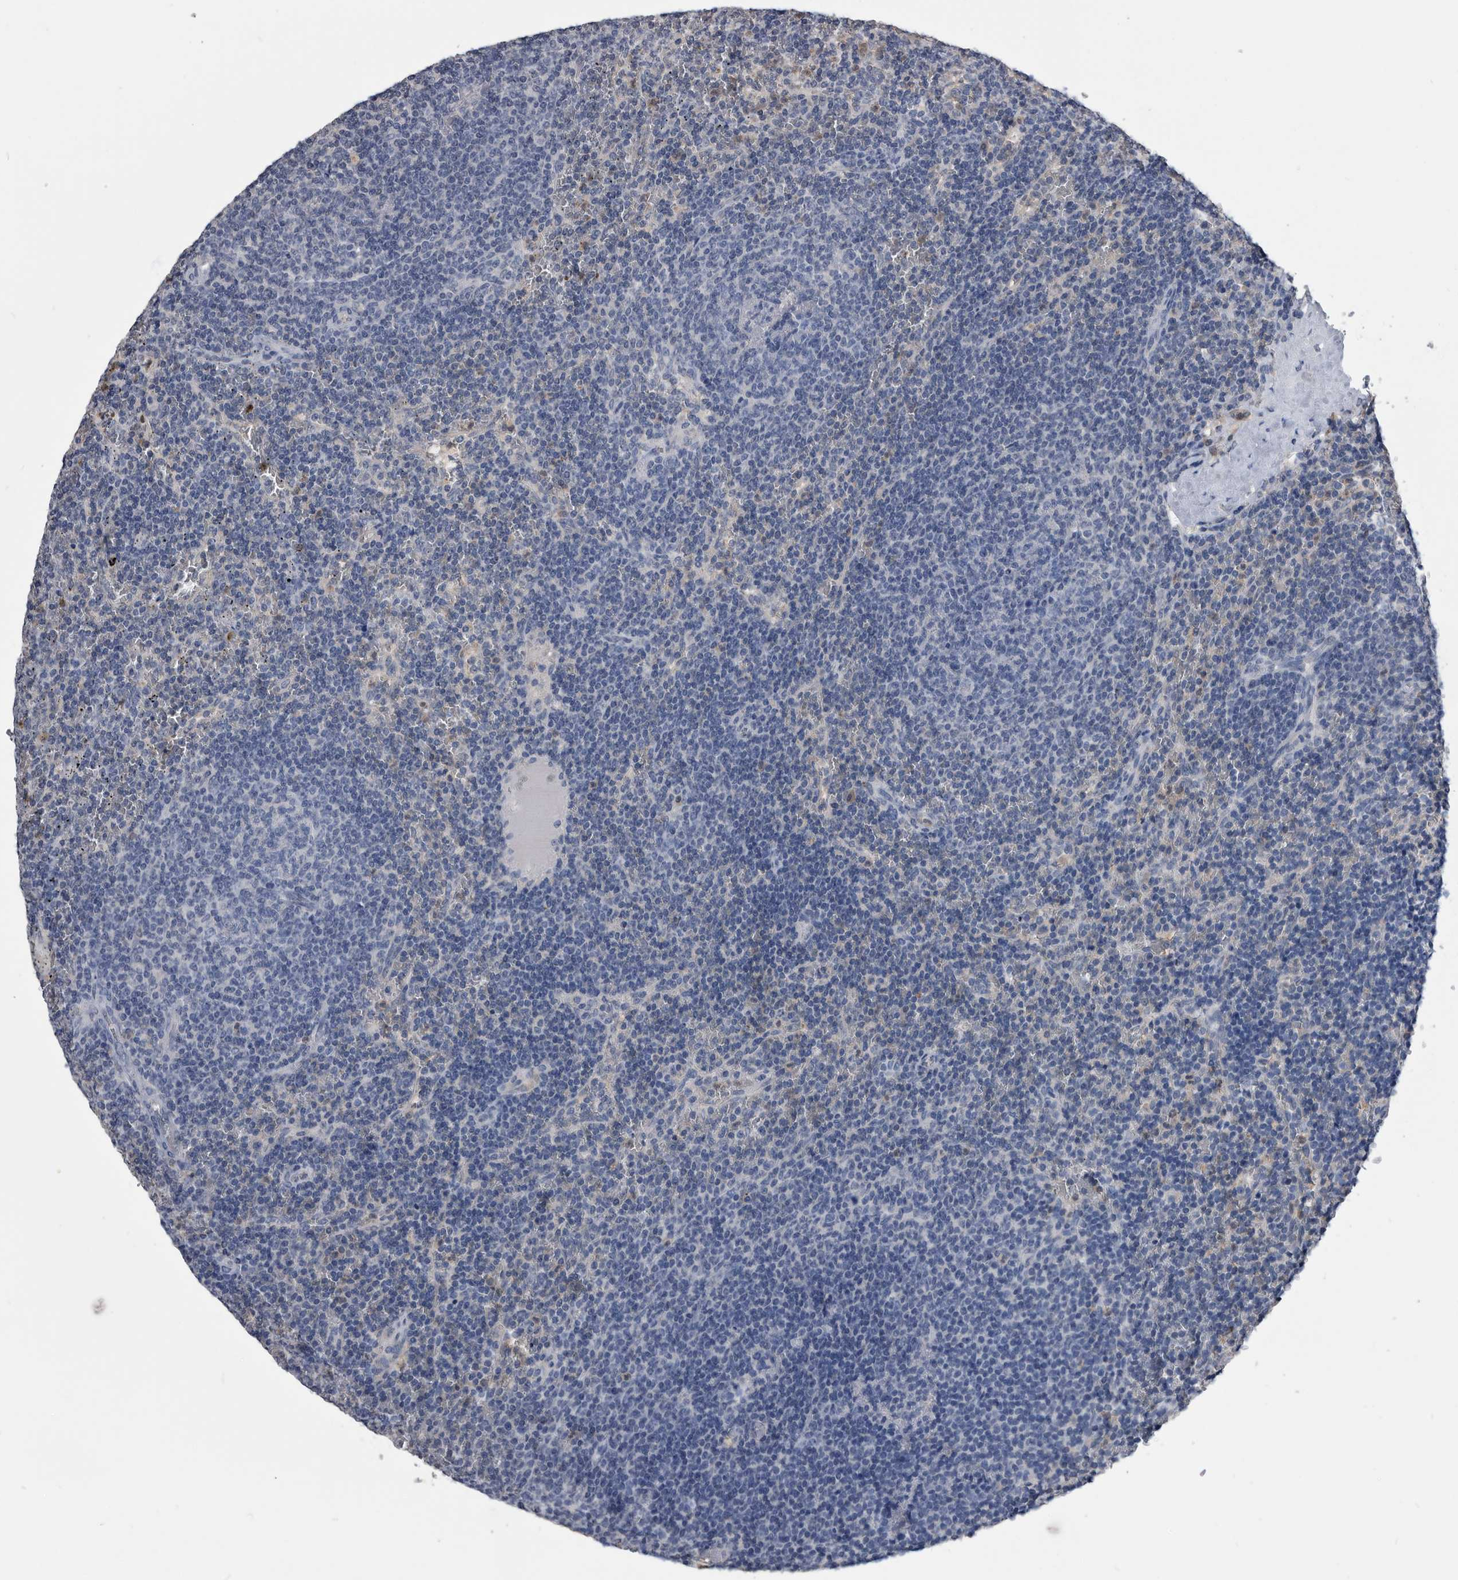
{"staining": {"intensity": "negative", "quantity": "none", "location": "none"}, "tissue": "lymphoma", "cell_type": "Tumor cells", "image_type": "cancer", "snomed": [{"axis": "morphology", "description": "Malignant lymphoma, non-Hodgkin's type, Low grade"}, {"axis": "topography", "description": "Spleen"}], "caption": "Immunohistochemical staining of human malignant lymphoma, non-Hodgkin's type (low-grade) reveals no significant staining in tumor cells. (DAB (3,3'-diaminobenzidine) immunohistochemistry (IHC), high magnification).", "gene": "PDXK", "patient": {"sex": "female", "age": 50}}